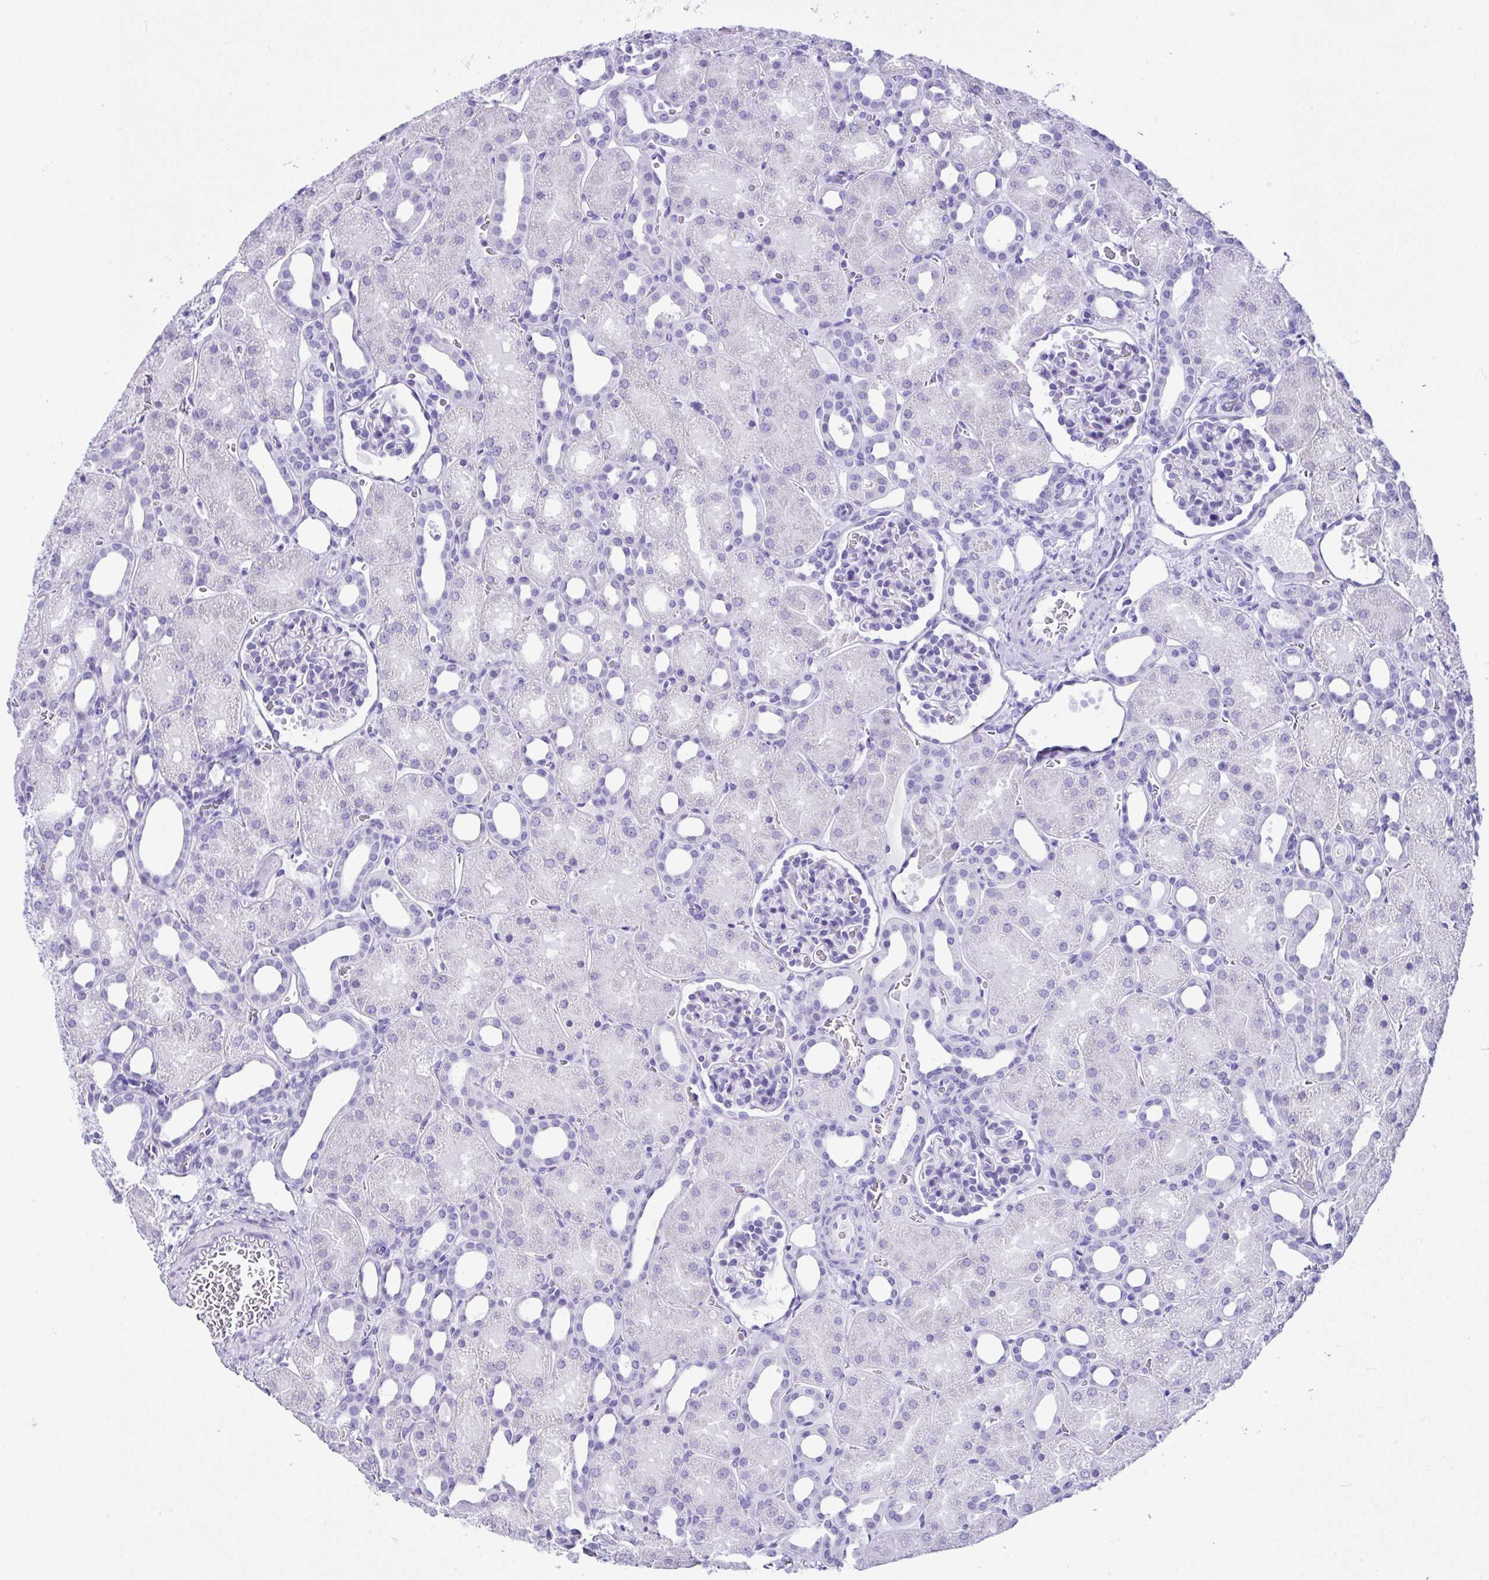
{"staining": {"intensity": "negative", "quantity": "none", "location": "none"}, "tissue": "kidney", "cell_type": "Cells in glomeruli", "image_type": "normal", "snomed": [{"axis": "morphology", "description": "Normal tissue, NOS"}, {"axis": "topography", "description": "Kidney"}], "caption": "Cells in glomeruli show no significant staining in benign kidney. (Brightfield microscopy of DAB immunohistochemistry at high magnification).", "gene": "LGALS4", "patient": {"sex": "male", "age": 2}}